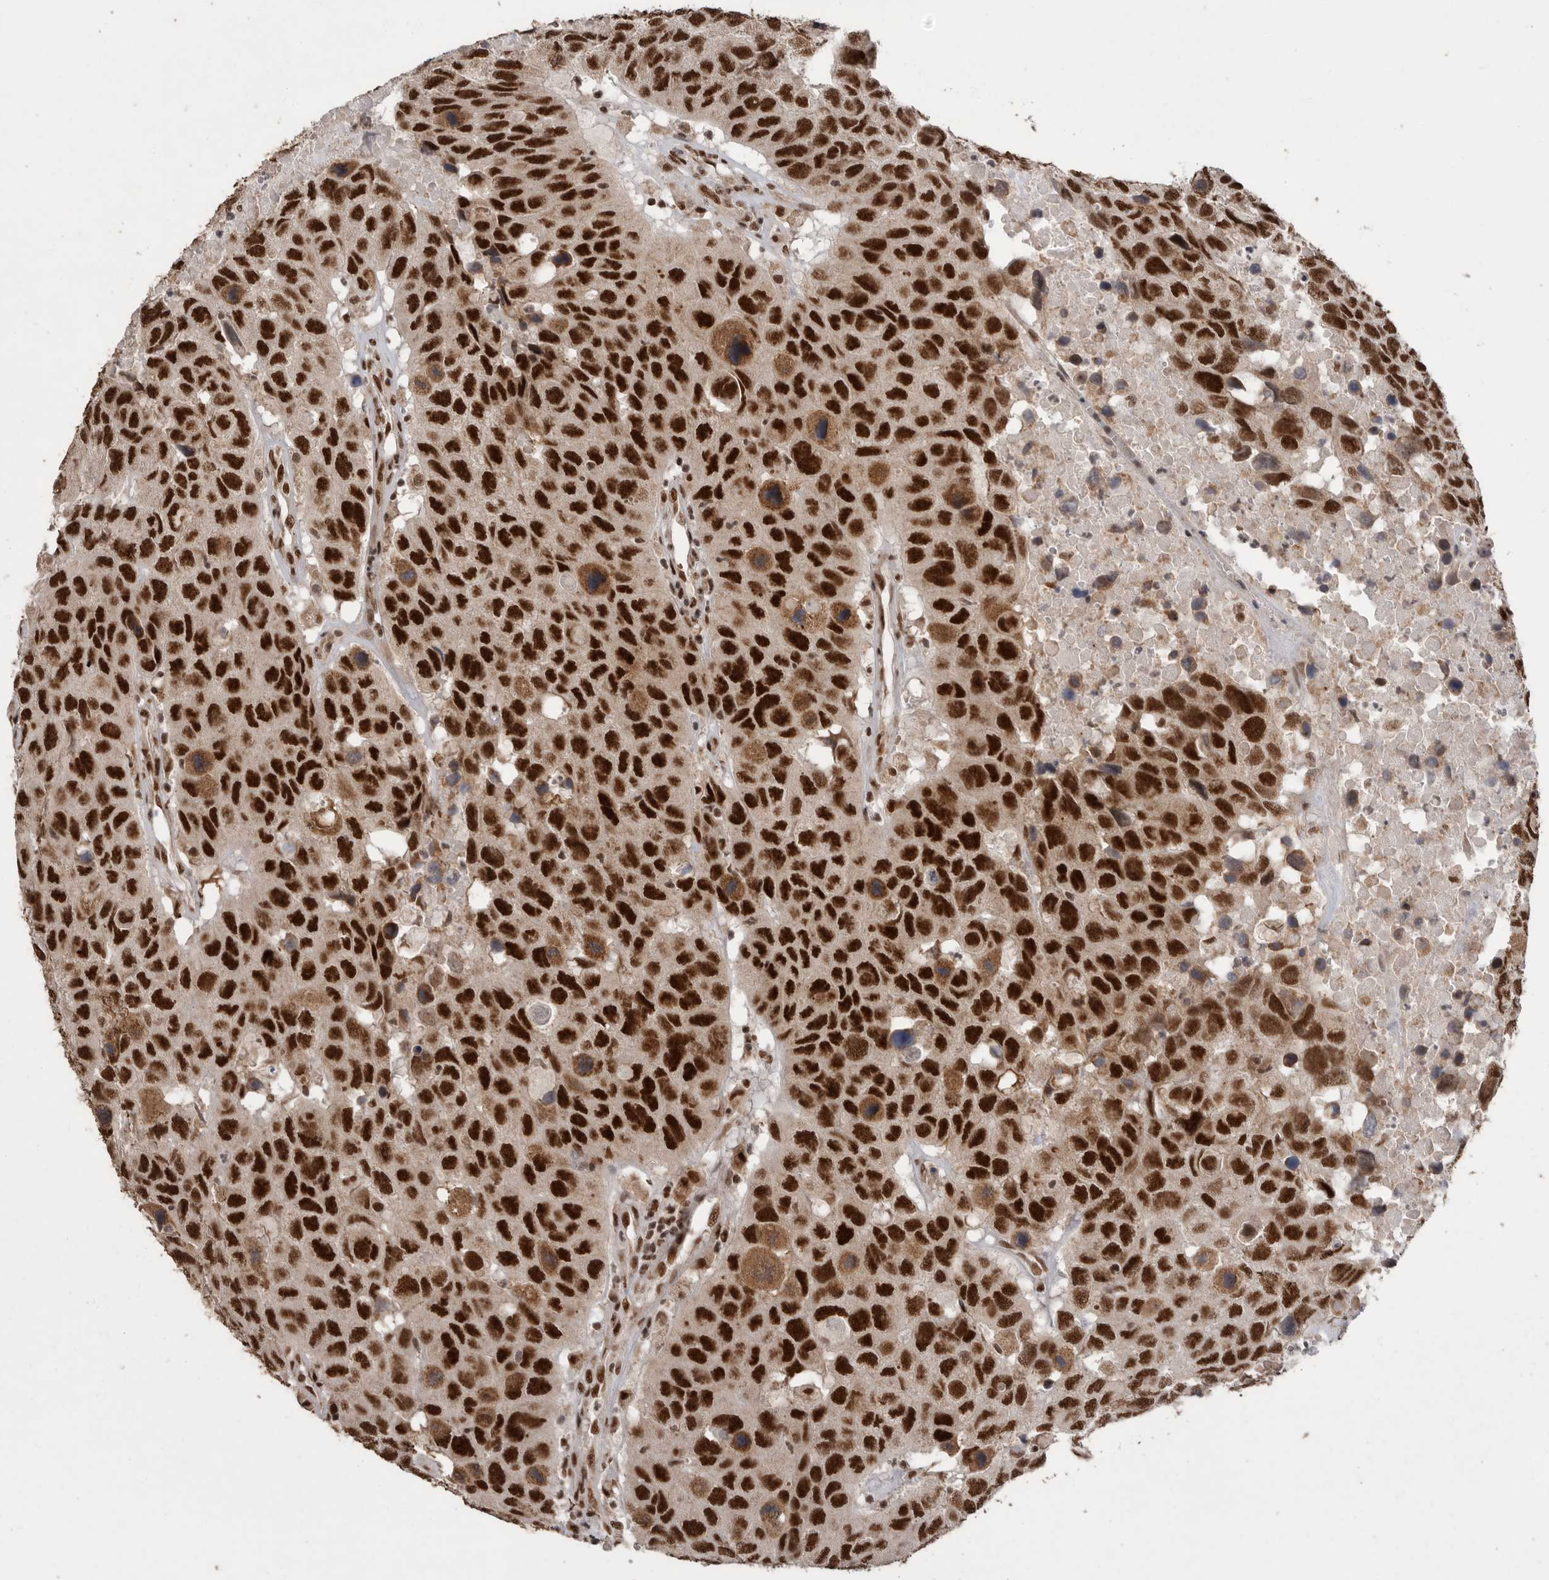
{"staining": {"intensity": "strong", "quantity": ">75%", "location": "cytoplasmic/membranous,nuclear"}, "tissue": "head and neck cancer", "cell_type": "Tumor cells", "image_type": "cancer", "snomed": [{"axis": "morphology", "description": "Squamous cell carcinoma, NOS"}, {"axis": "topography", "description": "Head-Neck"}], "caption": "Protein expression analysis of human squamous cell carcinoma (head and neck) reveals strong cytoplasmic/membranous and nuclear positivity in about >75% of tumor cells.", "gene": "PPP1R10", "patient": {"sex": "male", "age": 66}}